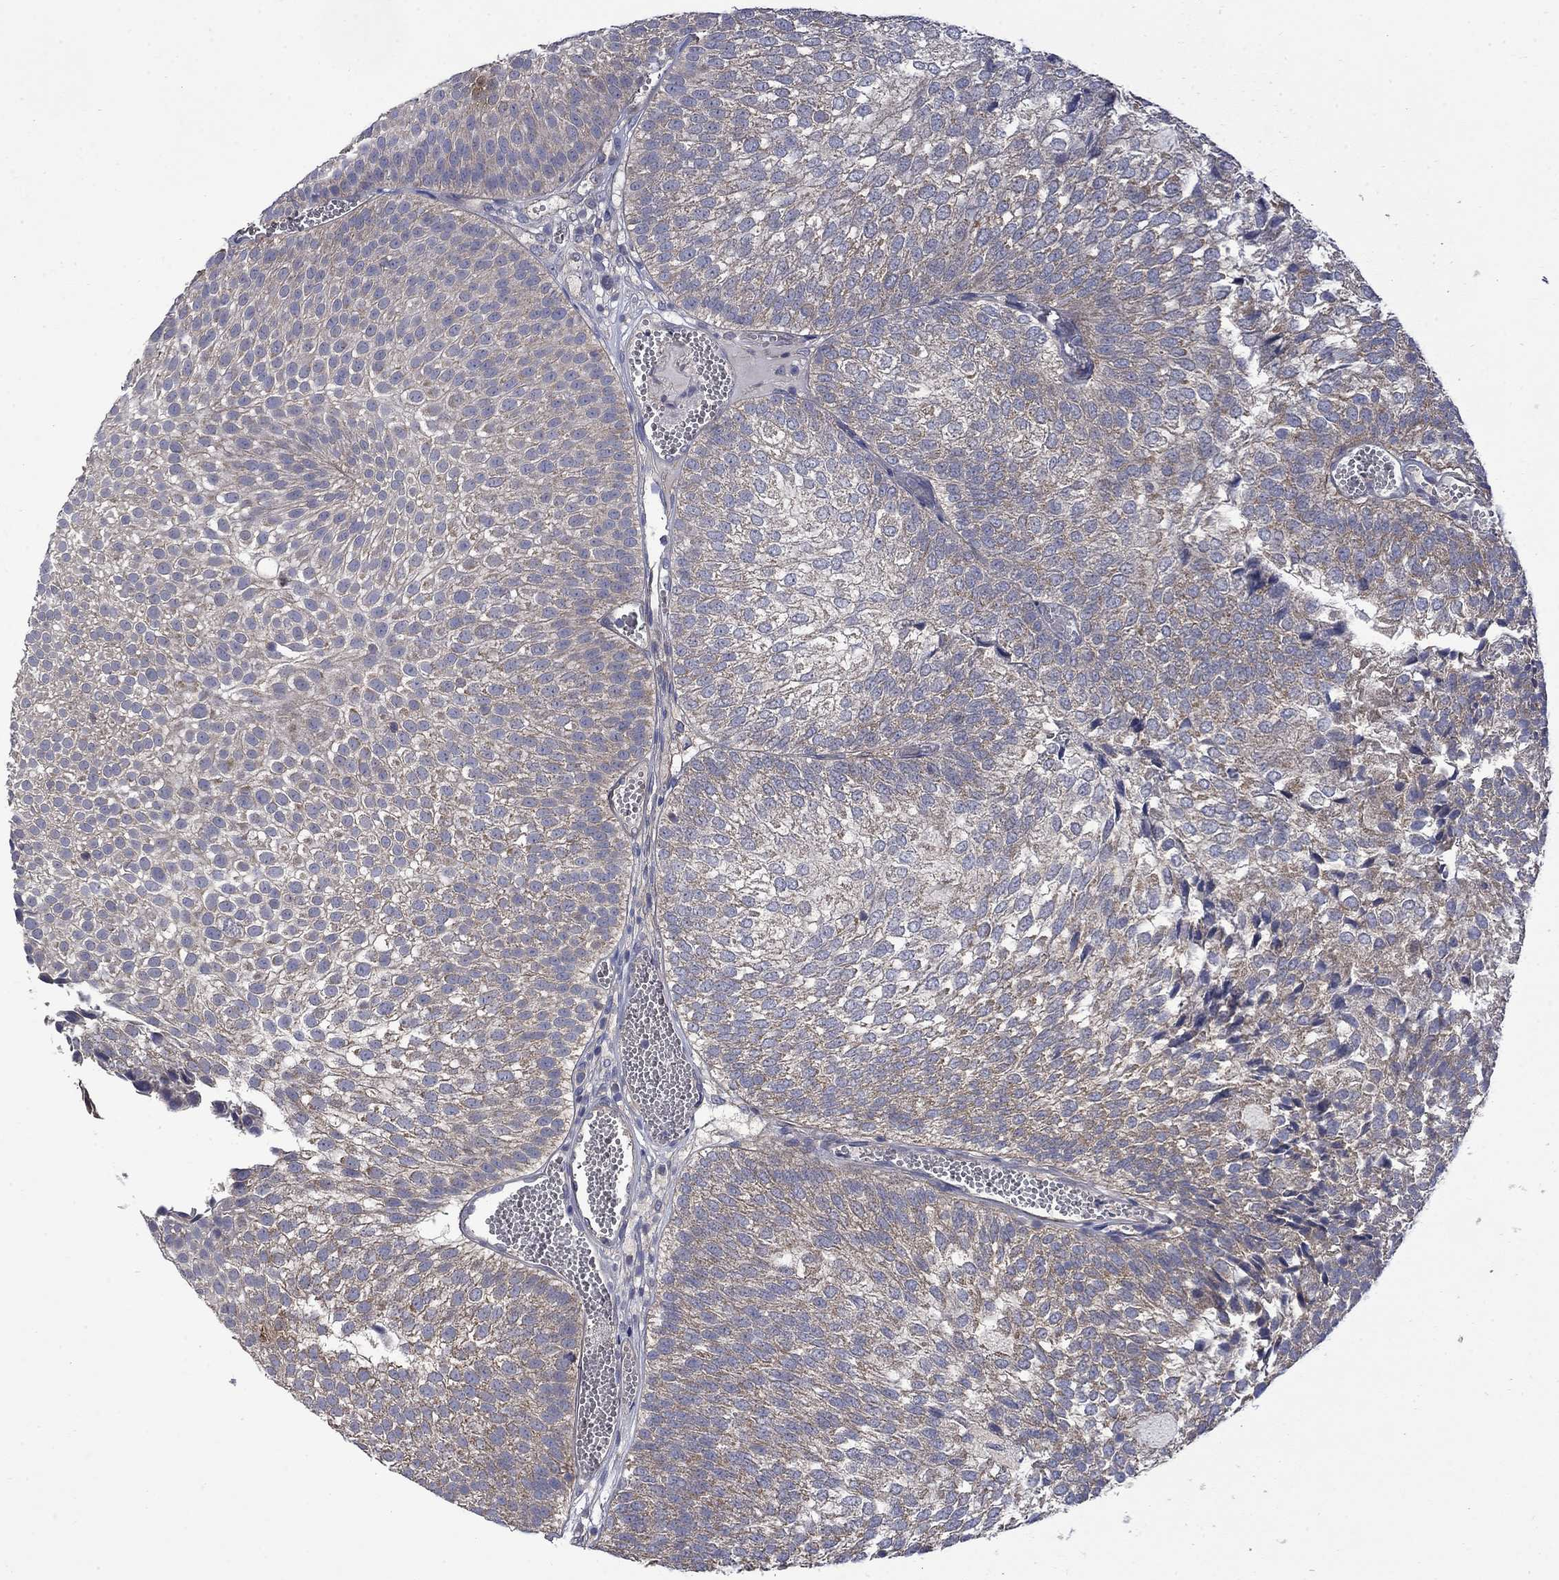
{"staining": {"intensity": "moderate", "quantity": "25%-75%", "location": "cytoplasmic/membranous"}, "tissue": "urothelial cancer", "cell_type": "Tumor cells", "image_type": "cancer", "snomed": [{"axis": "morphology", "description": "Urothelial carcinoma, Low grade"}, {"axis": "topography", "description": "Urinary bladder"}], "caption": "Immunohistochemical staining of human urothelial carcinoma (low-grade) demonstrates medium levels of moderate cytoplasmic/membranous staining in approximately 25%-75% of tumor cells.", "gene": "HSPA12A", "patient": {"sex": "male", "age": 52}}